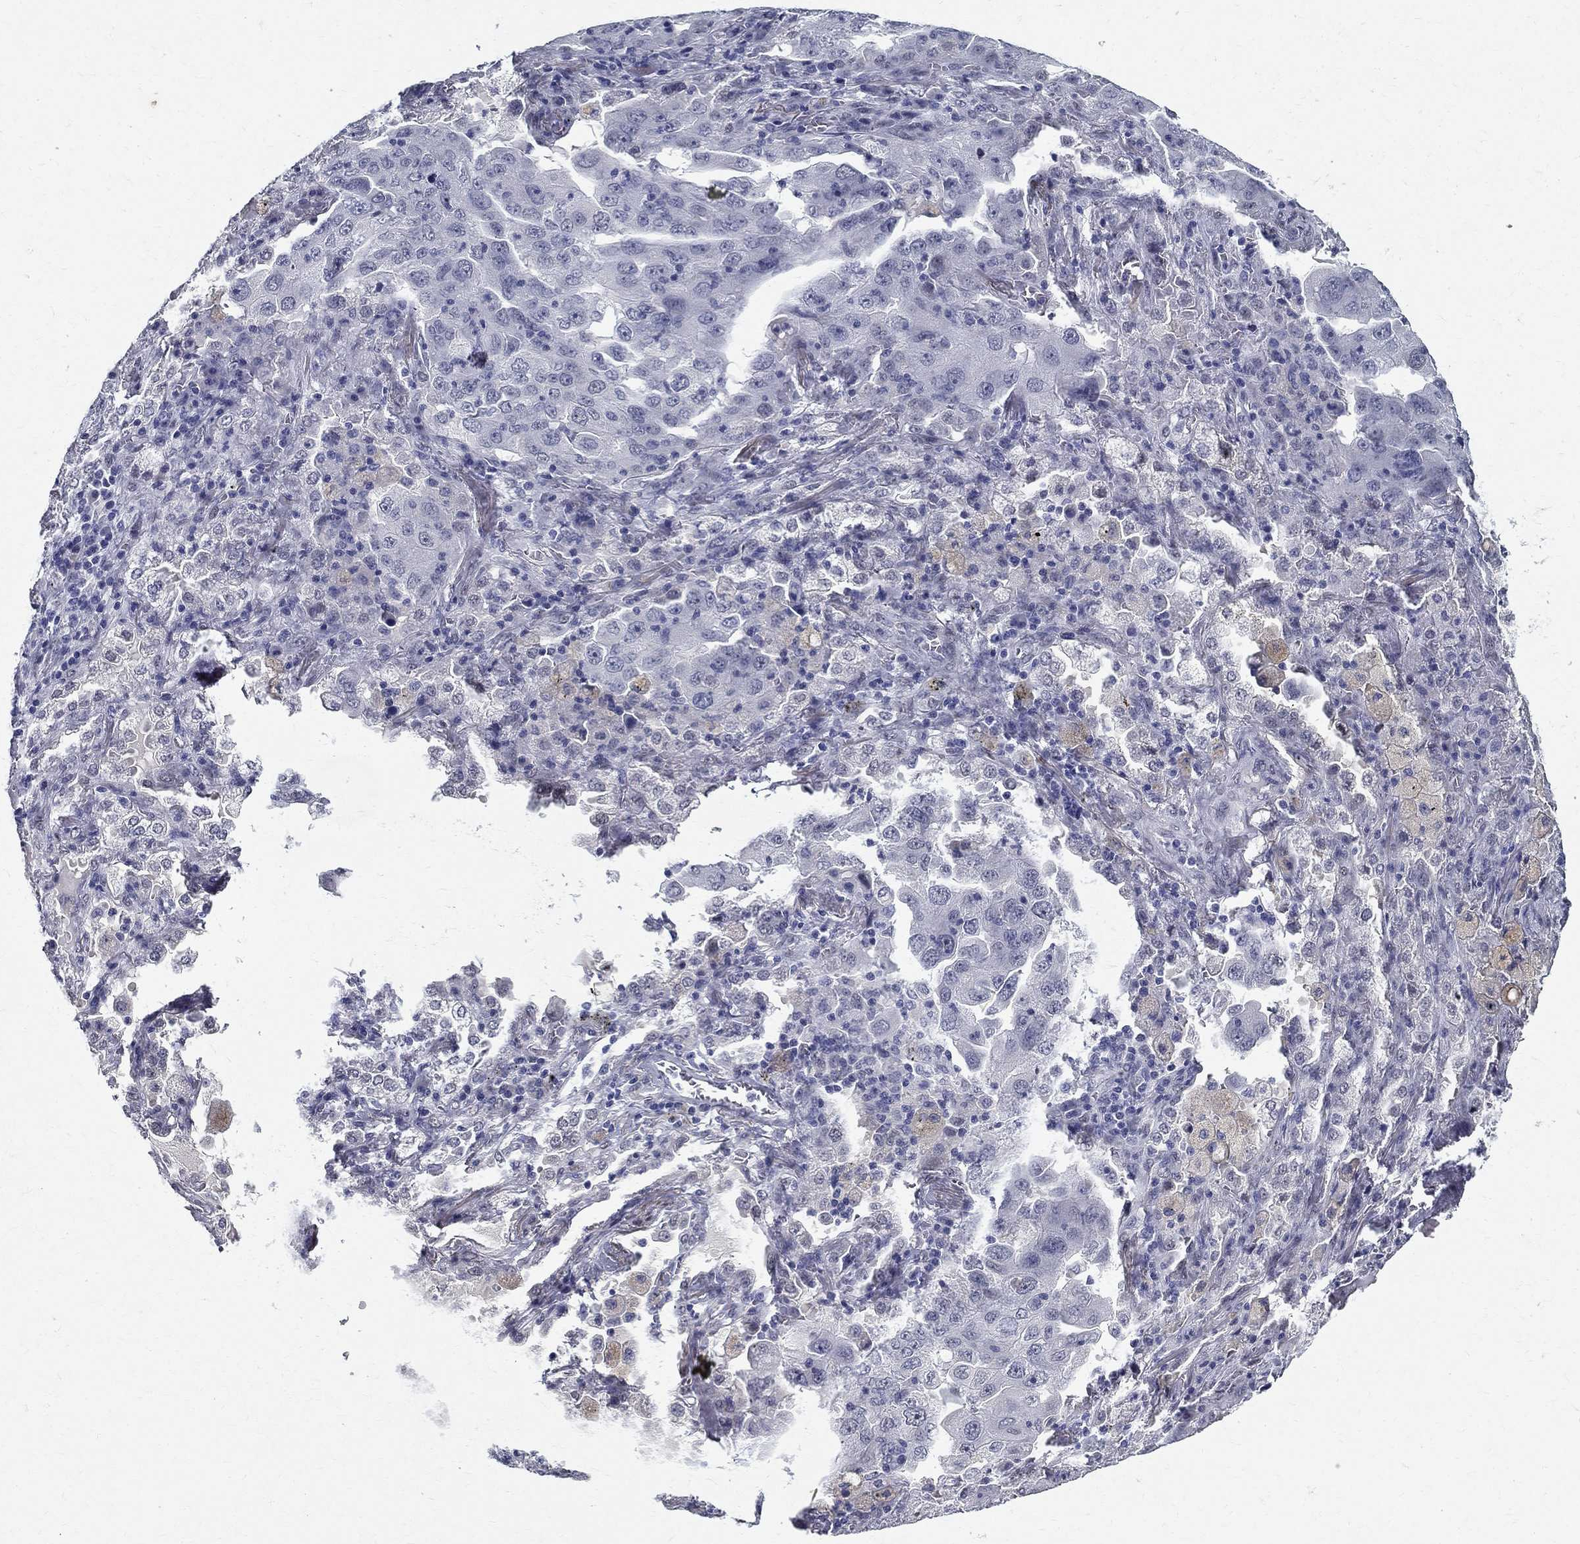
{"staining": {"intensity": "negative", "quantity": "none", "location": "none"}, "tissue": "lung cancer", "cell_type": "Tumor cells", "image_type": "cancer", "snomed": [{"axis": "morphology", "description": "Adenocarcinoma, NOS"}, {"axis": "topography", "description": "Lung"}], "caption": "Immunohistochemistry histopathology image of neoplastic tissue: human lung adenocarcinoma stained with DAB reveals no significant protein expression in tumor cells.", "gene": "RBFOX1", "patient": {"sex": "female", "age": 61}}